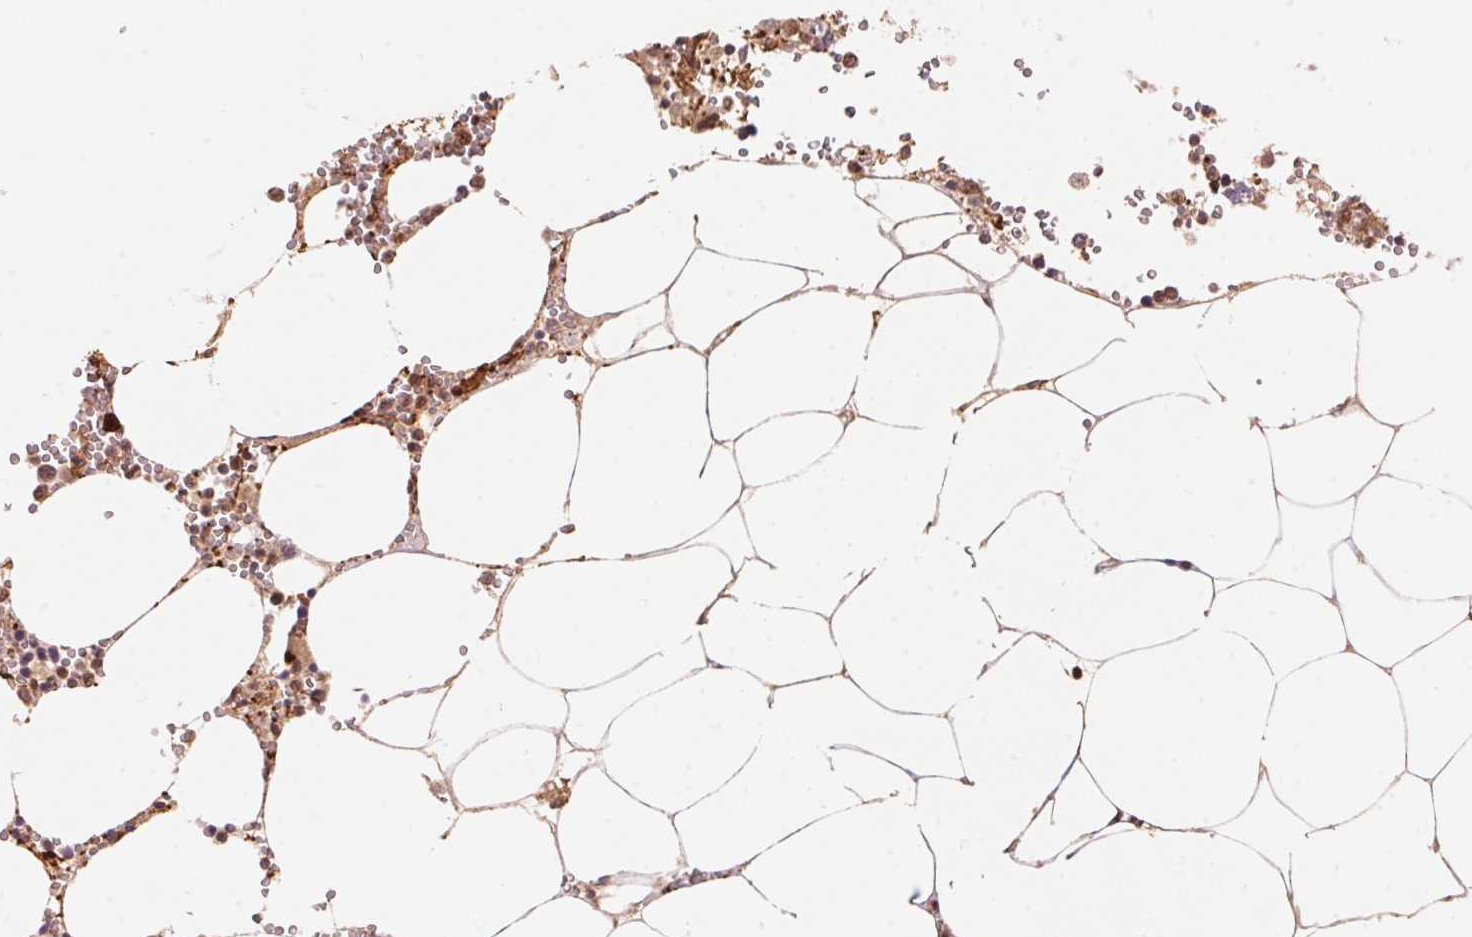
{"staining": {"intensity": "strong", "quantity": ">75%", "location": "cytoplasmic/membranous,nuclear"}, "tissue": "bone marrow", "cell_type": "Hematopoietic cells", "image_type": "normal", "snomed": [{"axis": "morphology", "description": "Normal tissue, NOS"}, {"axis": "topography", "description": "Bone marrow"}], "caption": "This is a histology image of immunohistochemistry (IHC) staining of unremarkable bone marrow, which shows strong expression in the cytoplasmic/membranous,nuclear of hematopoietic cells.", "gene": "TNIP2", "patient": {"sex": "male", "age": 54}}